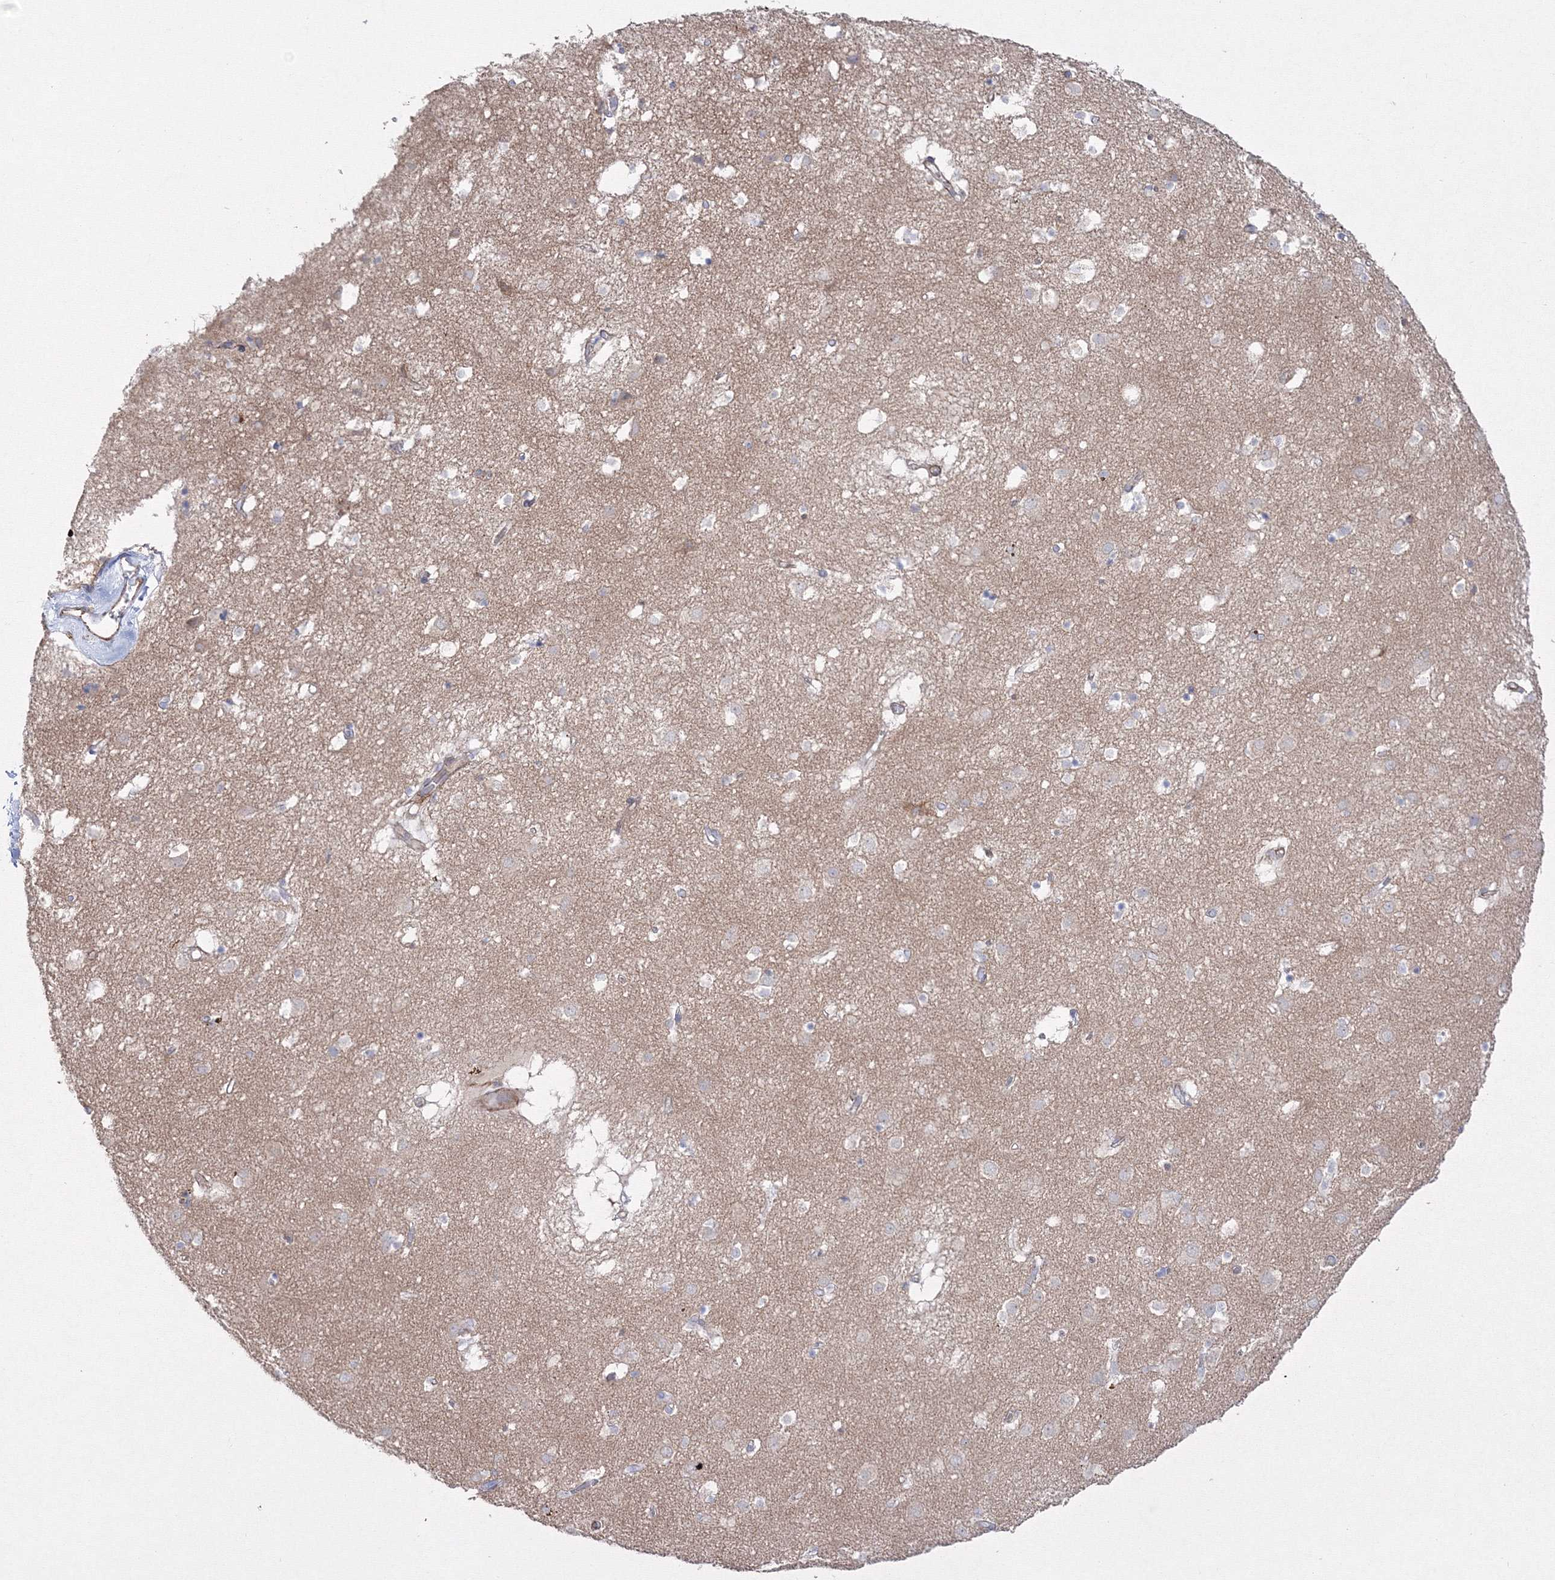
{"staining": {"intensity": "negative", "quantity": "none", "location": "none"}, "tissue": "caudate", "cell_type": "Glial cells", "image_type": "normal", "snomed": [{"axis": "morphology", "description": "Normal tissue, NOS"}, {"axis": "topography", "description": "Lateral ventricle wall"}], "caption": "IHC micrograph of unremarkable caudate: human caudate stained with DAB reveals no significant protein expression in glial cells.", "gene": "GPR82", "patient": {"sex": "male", "age": 70}}